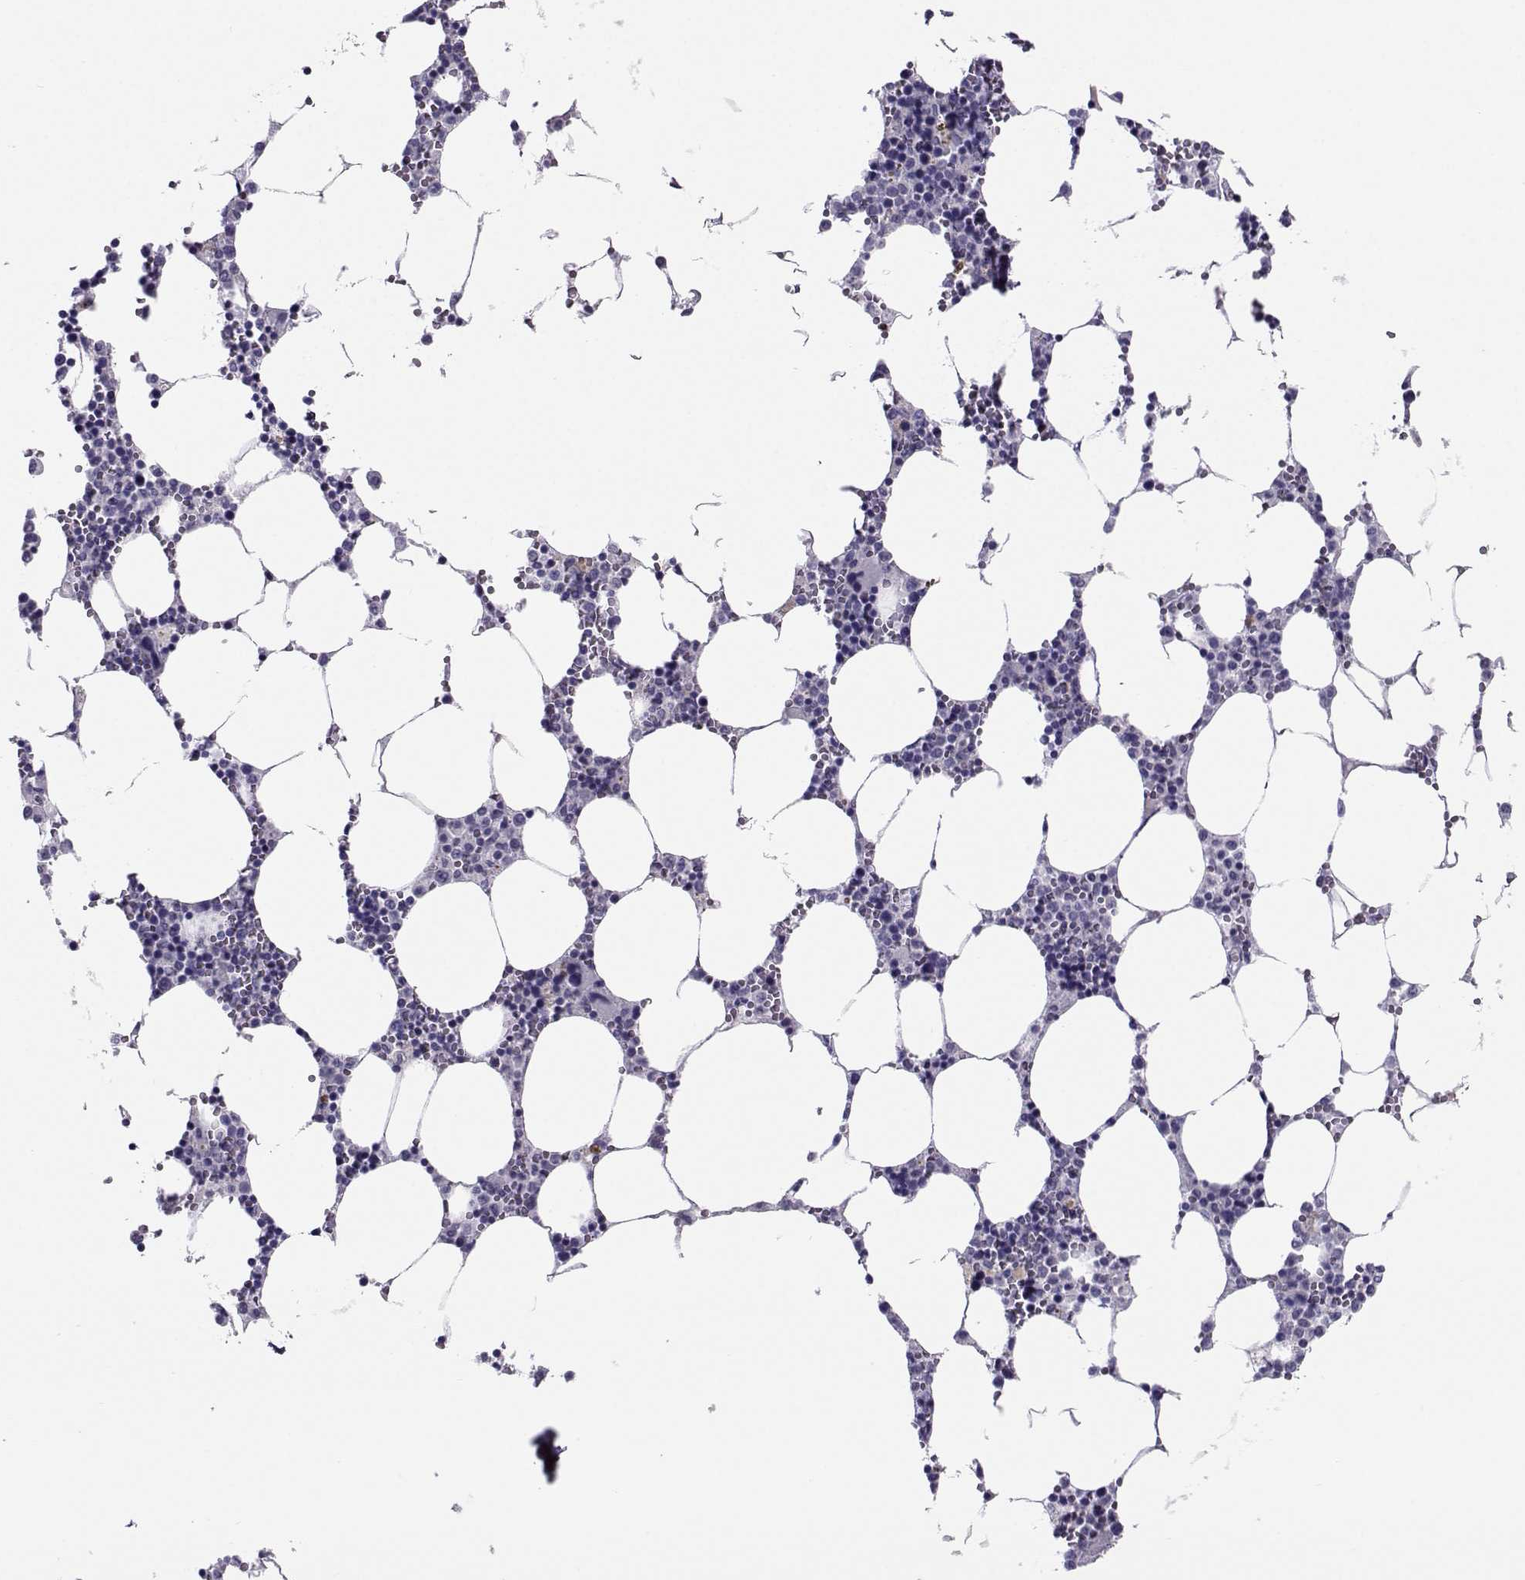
{"staining": {"intensity": "negative", "quantity": "none", "location": "none"}, "tissue": "bone marrow", "cell_type": "Hematopoietic cells", "image_type": "normal", "snomed": [{"axis": "morphology", "description": "Normal tissue, NOS"}, {"axis": "topography", "description": "Bone marrow"}], "caption": "High power microscopy photomicrograph of an IHC image of unremarkable bone marrow, revealing no significant positivity in hematopoietic cells.", "gene": "PGK1", "patient": {"sex": "female", "age": 64}}